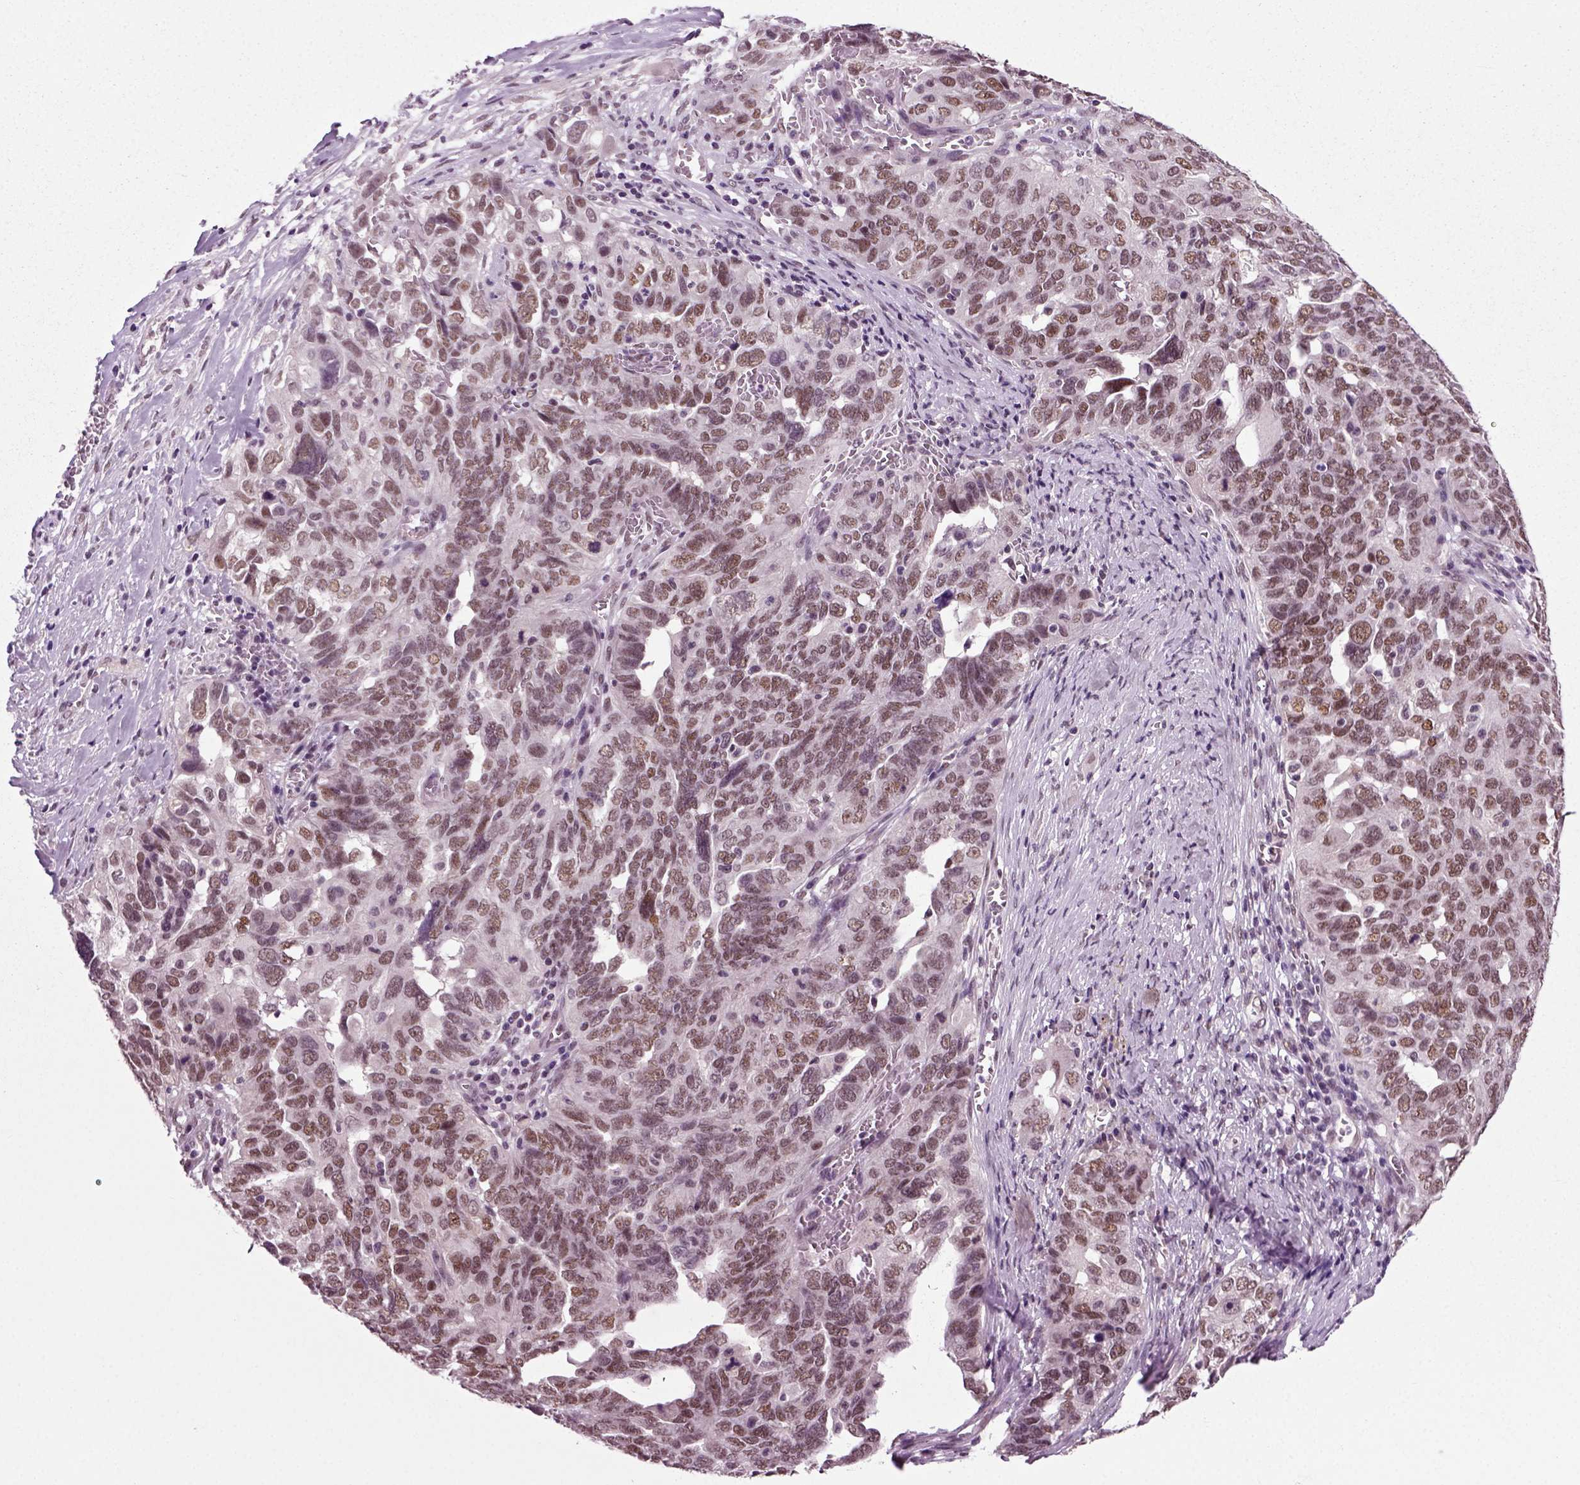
{"staining": {"intensity": "moderate", "quantity": ">75%", "location": "nuclear"}, "tissue": "ovarian cancer", "cell_type": "Tumor cells", "image_type": "cancer", "snomed": [{"axis": "morphology", "description": "Carcinoma, endometroid"}, {"axis": "topography", "description": "Soft tissue"}, {"axis": "topography", "description": "Ovary"}], "caption": "Ovarian endometroid carcinoma tissue exhibits moderate nuclear positivity in approximately >75% of tumor cells, visualized by immunohistochemistry. (DAB (3,3'-diaminobenzidine) IHC, brown staining for protein, blue staining for nuclei).", "gene": "RCOR3", "patient": {"sex": "female", "age": 52}}